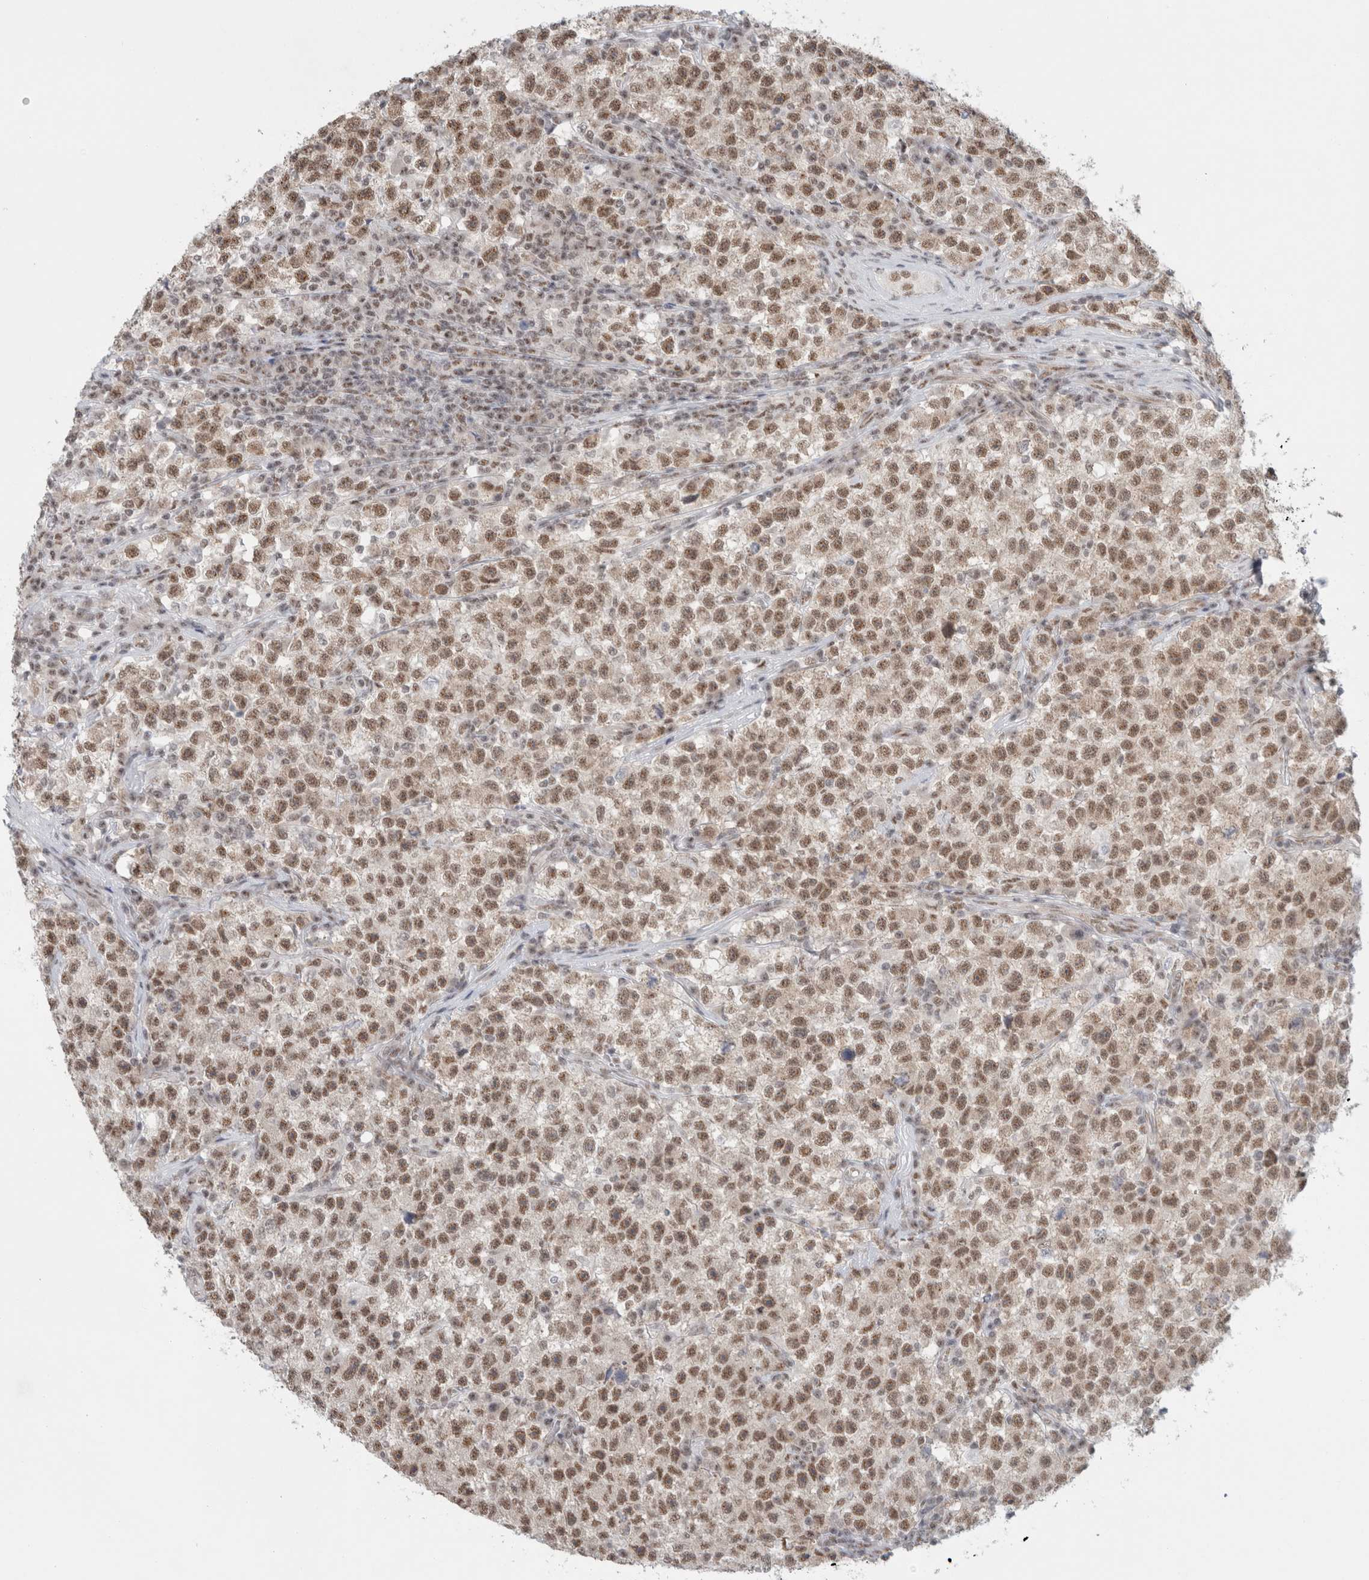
{"staining": {"intensity": "moderate", "quantity": ">75%", "location": "nuclear"}, "tissue": "testis cancer", "cell_type": "Tumor cells", "image_type": "cancer", "snomed": [{"axis": "morphology", "description": "Seminoma, NOS"}, {"axis": "topography", "description": "Testis"}], "caption": "An immunohistochemistry (IHC) image of tumor tissue is shown. Protein staining in brown labels moderate nuclear positivity in testis cancer (seminoma) within tumor cells.", "gene": "TRMT12", "patient": {"sex": "male", "age": 22}}